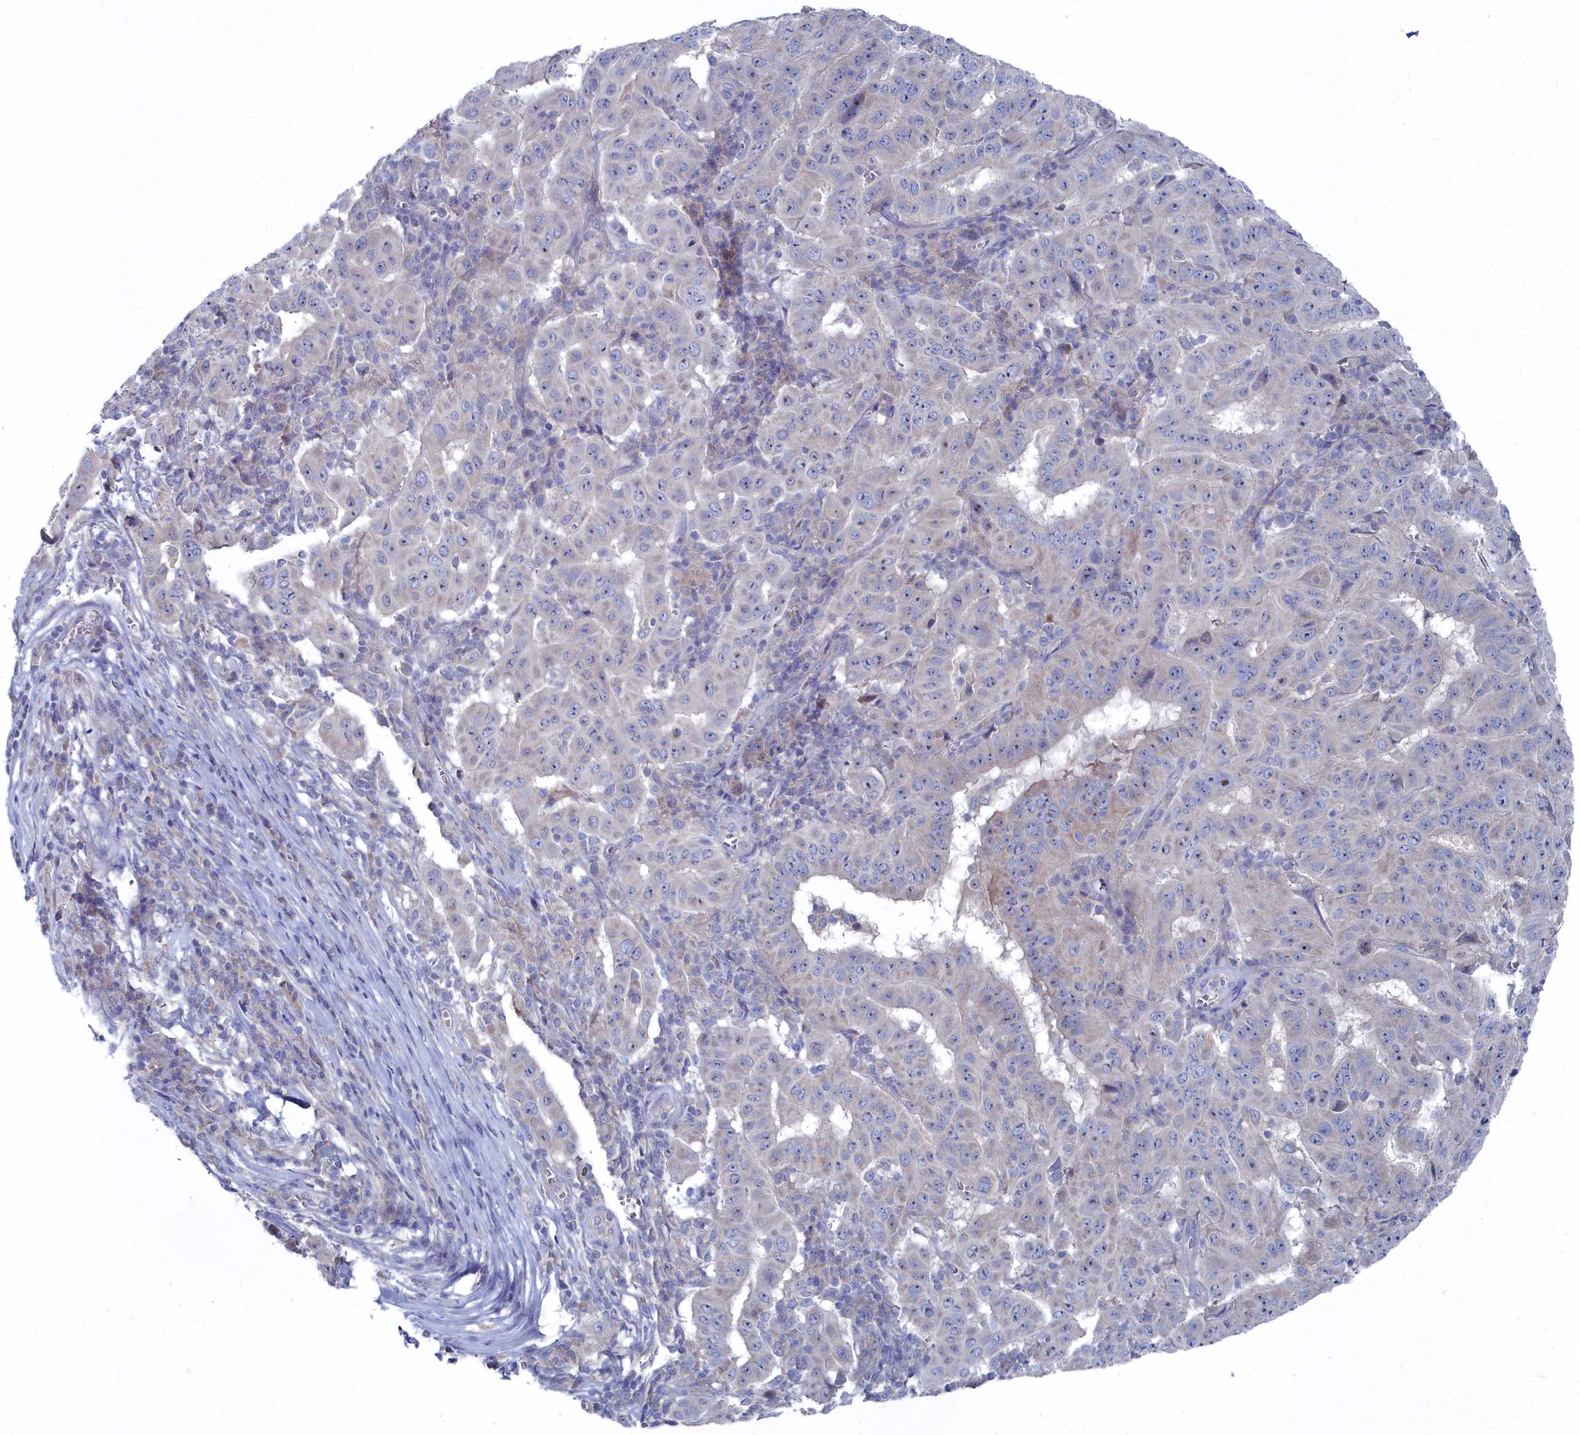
{"staining": {"intensity": "negative", "quantity": "none", "location": "none"}, "tissue": "pancreatic cancer", "cell_type": "Tumor cells", "image_type": "cancer", "snomed": [{"axis": "morphology", "description": "Adenocarcinoma, NOS"}, {"axis": "topography", "description": "Pancreas"}], "caption": "Immunohistochemistry (IHC) micrograph of neoplastic tissue: human pancreatic adenocarcinoma stained with DAB (3,3'-diaminobenzidine) displays no significant protein staining in tumor cells.", "gene": "CCDC149", "patient": {"sex": "male", "age": 63}}